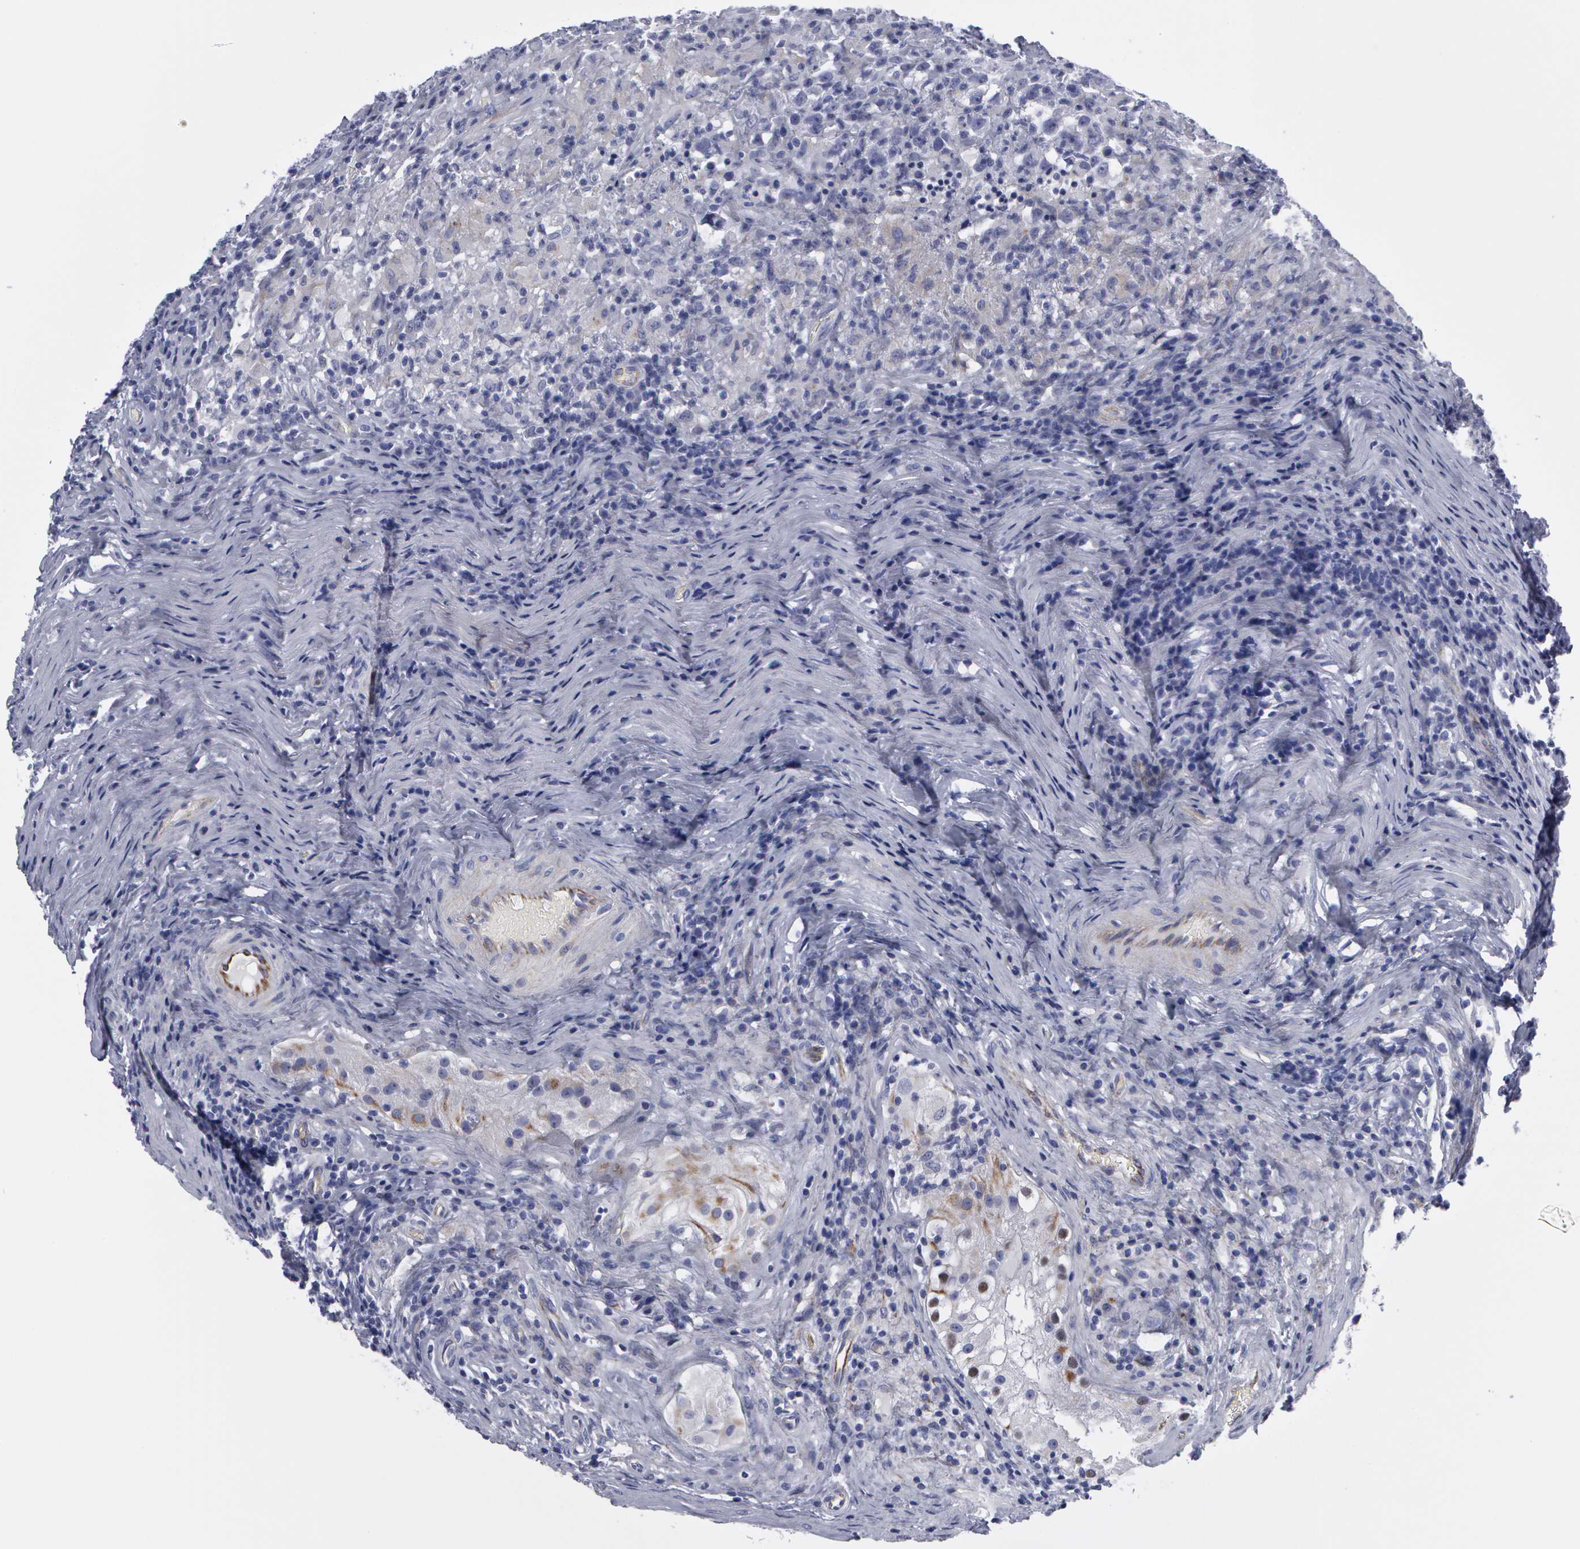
{"staining": {"intensity": "negative", "quantity": "none", "location": "none"}, "tissue": "testis cancer", "cell_type": "Tumor cells", "image_type": "cancer", "snomed": [{"axis": "morphology", "description": "Seminoma, NOS"}, {"axis": "topography", "description": "Testis"}], "caption": "DAB (3,3'-diaminobenzidine) immunohistochemical staining of human seminoma (testis) displays no significant positivity in tumor cells.", "gene": "SMC1B", "patient": {"sex": "male", "age": 34}}